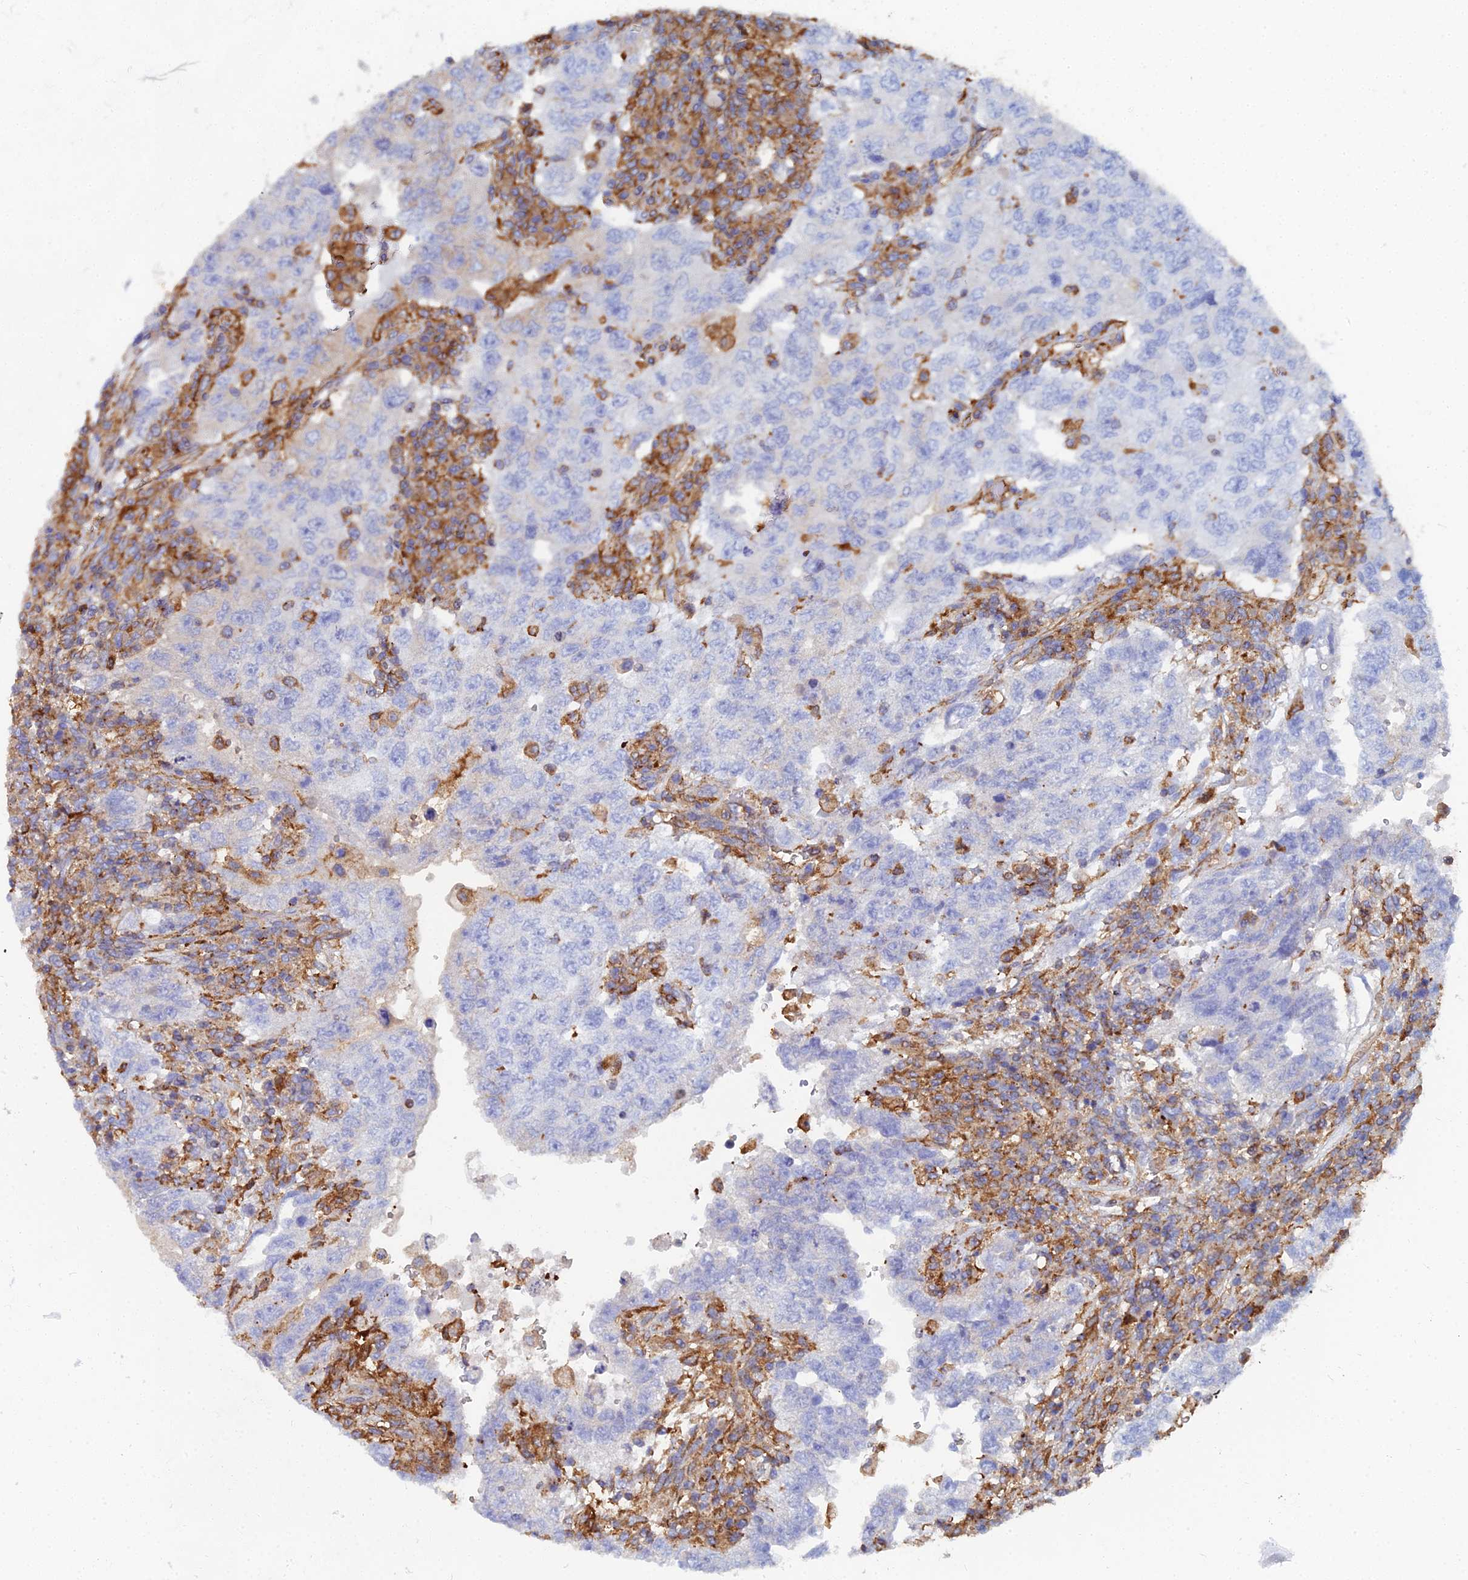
{"staining": {"intensity": "negative", "quantity": "none", "location": "none"}, "tissue": "testis cancer", "cell_type": "Tumor cells", "image_type": "cancer", "snomed": [{"axis": "morphology", "description": "Carcinoma, Embryonal, NOS"}, {"axis": "topography", "description": "Testis"}], "caption": "High power microscopy micrograph of an immunohistochemistry micrograph of testis cancer, revealing no significant expression in tumor cells.", "gene": "GPR42", "patient": {"sex": "male", "age": 26}}